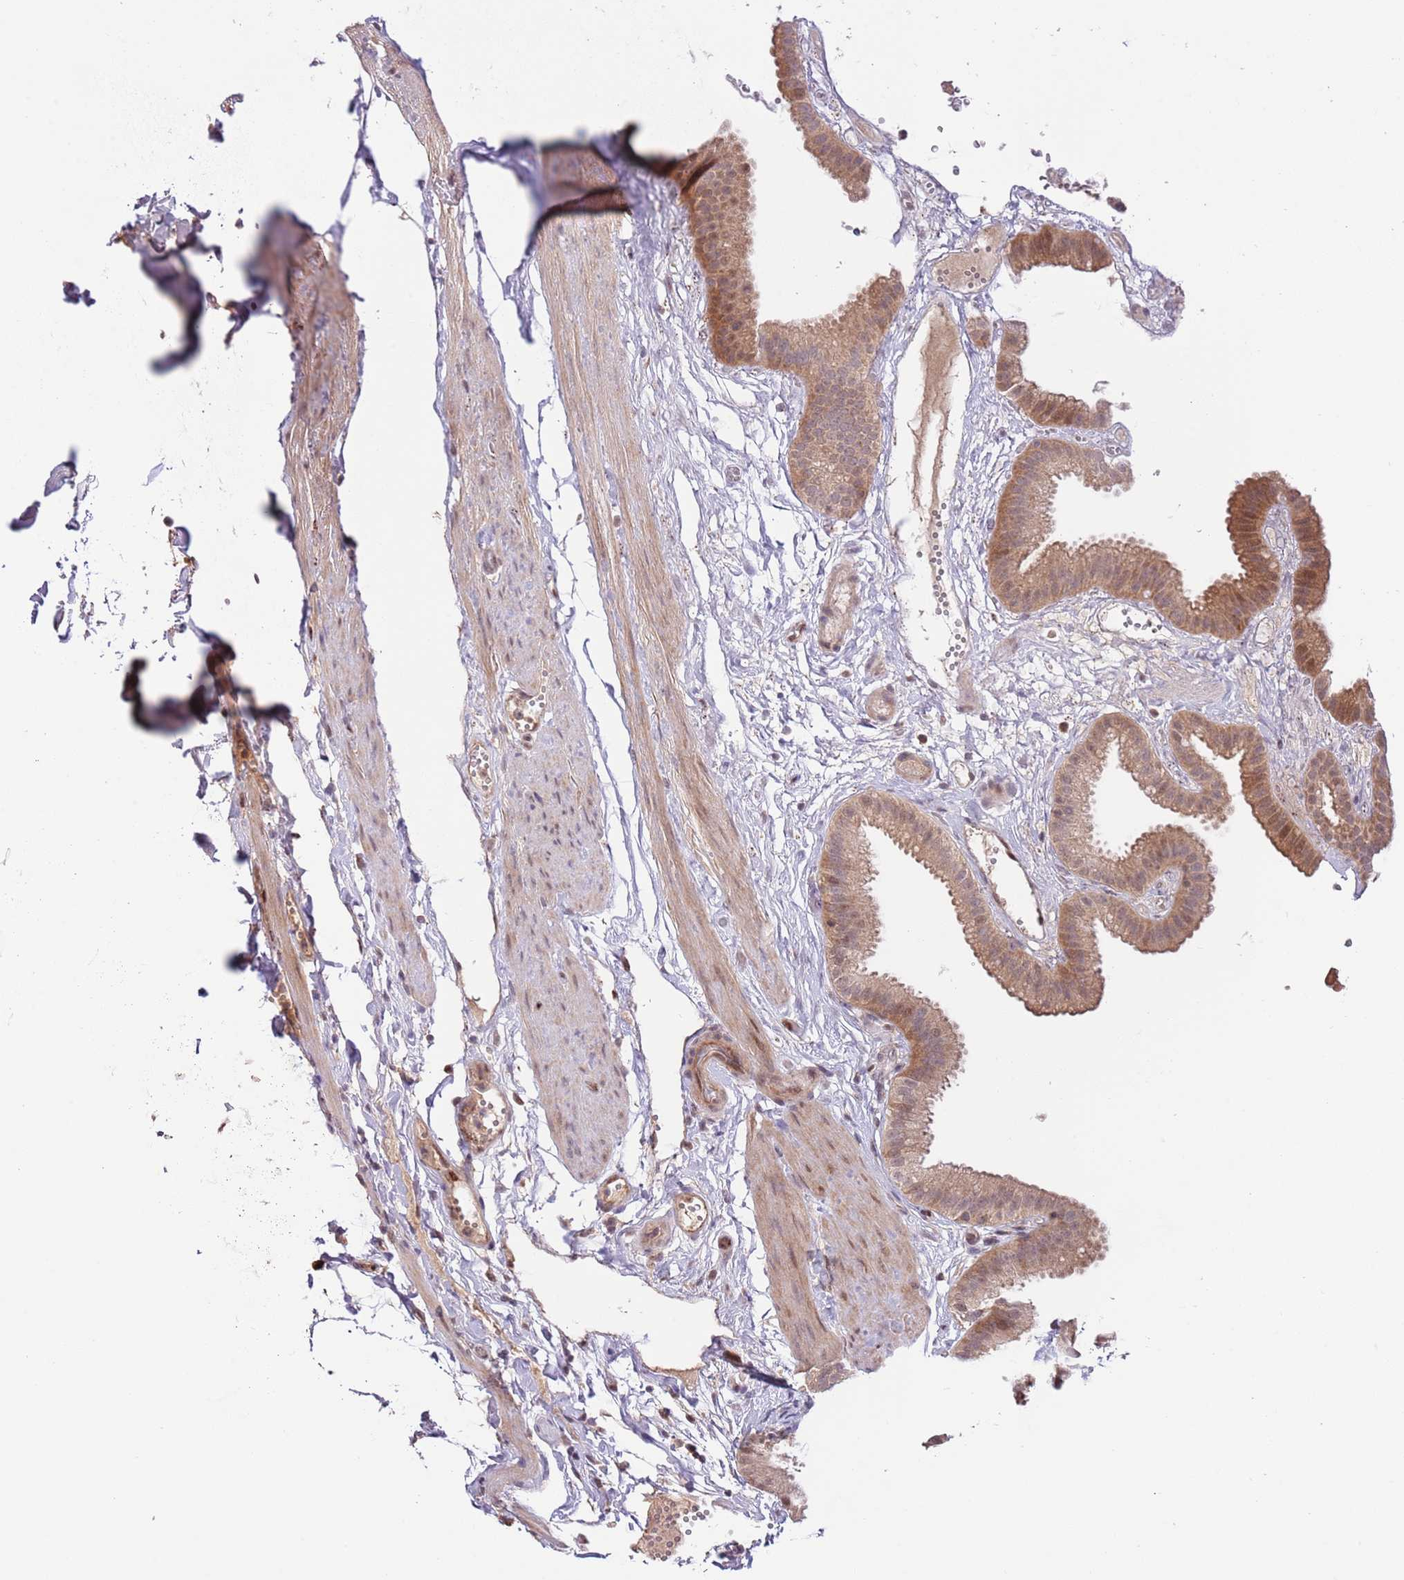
{"staining": {"intensity": "moderate", "quantity": "25%-75%", "location": "cytoplasmic/membranous,nuclear"}, "tissue": "gallbladder", "cell_type": "Glandular cells", "image_type": "normal", "snomed": [{"axis": "morphology", "description": "Normal tissue, NOS"}, {"axis": "topography", "description": "Gallbladder"}], "caption": "DAB (3,3'-diaminobenzidine) immunohistochemical staining of benign gallbladder reveals moderate cytoplasmic/membranous,nuclear protein staining in approximately 25%-75% of glandular cells. (Stains: DAB (3,3'-diaminobenzidine) in brown, nuclei in blue, Microscopy: brightfield microscopy at high magnification).", "gene": "PRR16", "patient": {"sex": "female", "age": 61}}